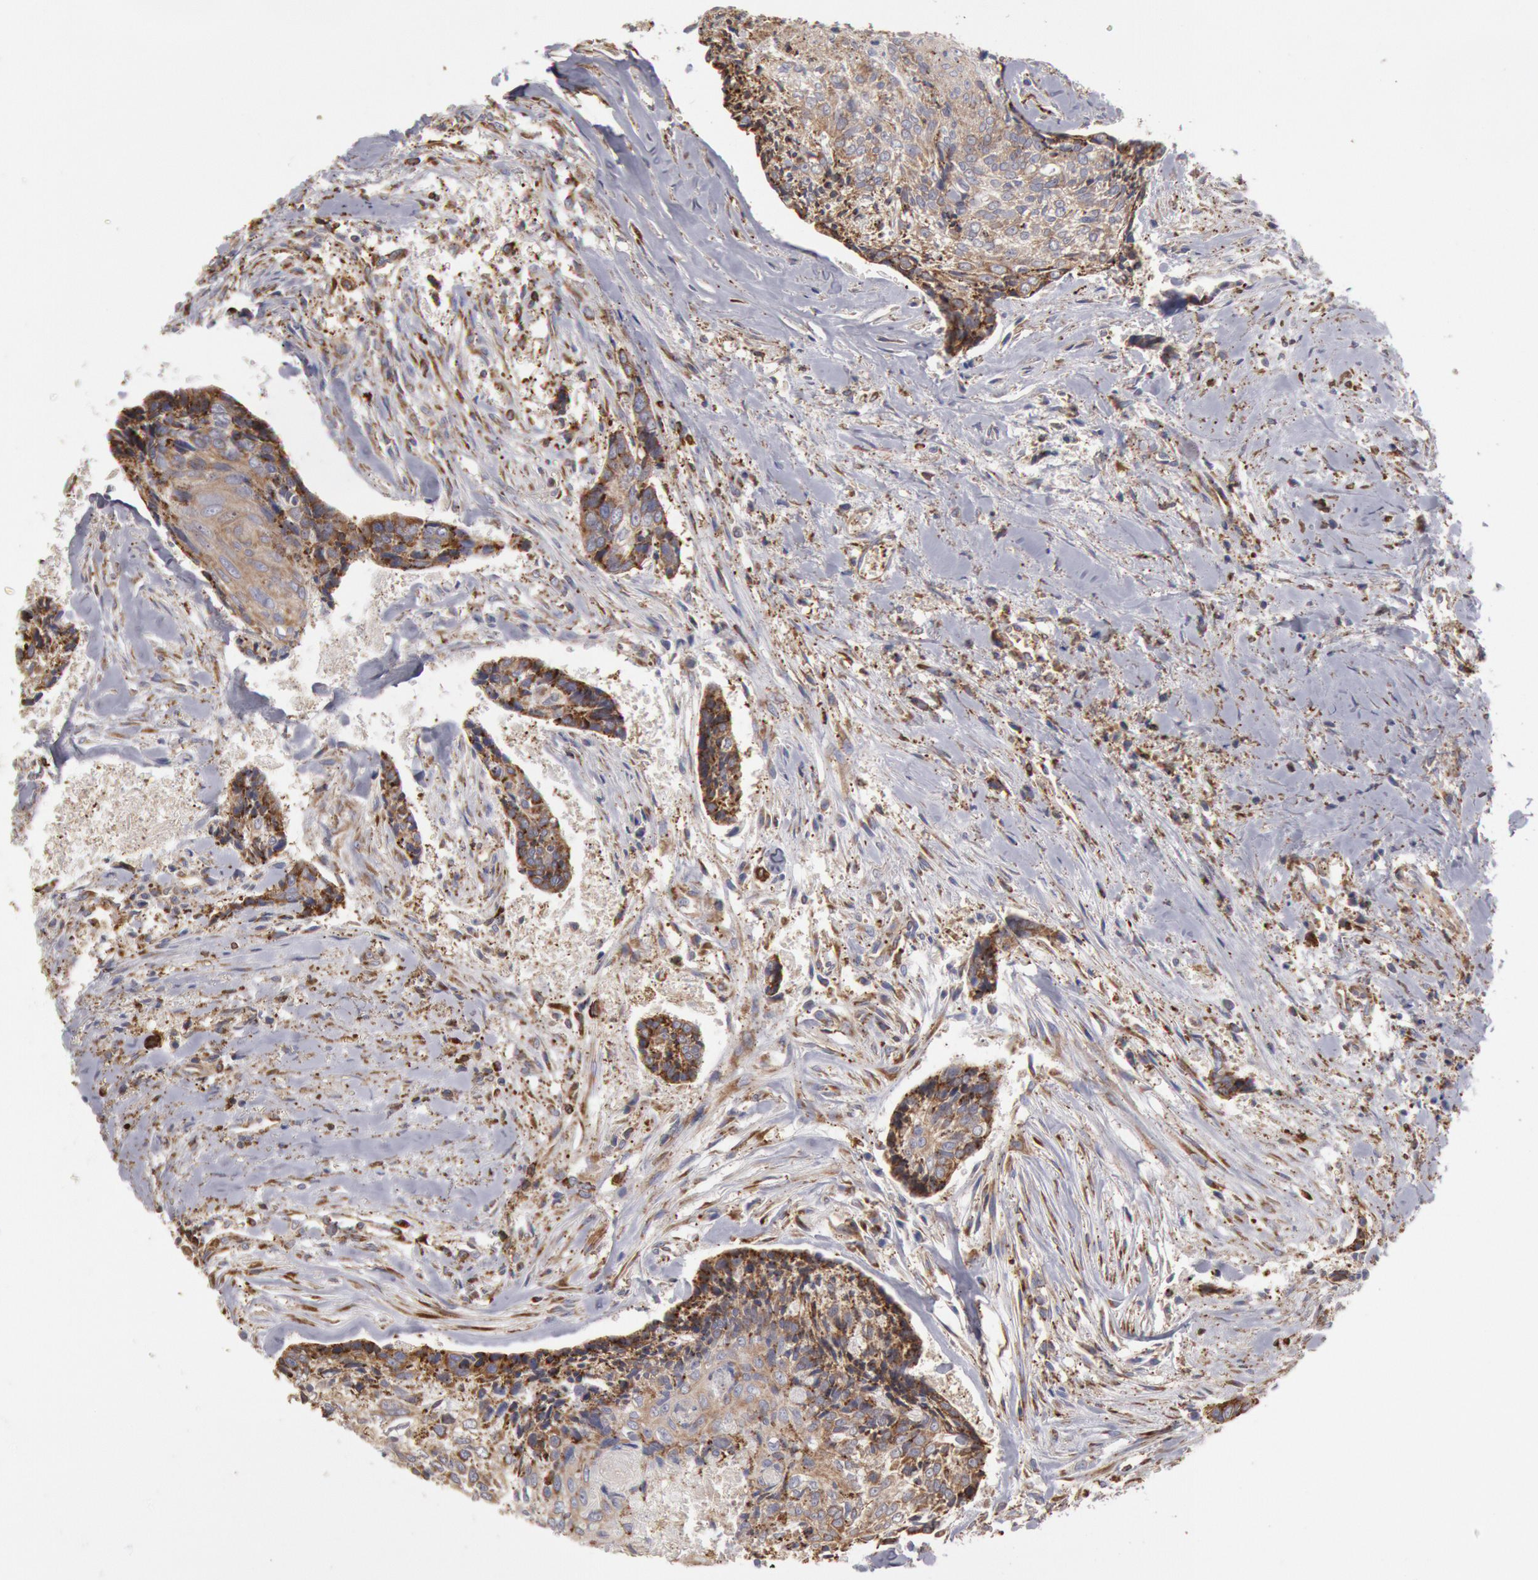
{"staining": {"intensity": "moderate", "quantity": ">75%", "location": "cytoplasmic/membranous"}, "tissue": "head and neck cancer", "cell_type": "Tumor cells", "image_type": "cancer", "snomed": [{"axis": "morphology", "description": "Squamous cell carcinoma, NOS"}, {"axis": "topography", "description": "Salivary gland"}, {"axis": "topography", "description": "Head-Neck"}], "caption": "An image of head and neck cancer (squamous cell carcinoma) stained for a protein reveals moderate cytoplasmic/membranous brown staining in tumor cells.", "gene": "ERP44", "patient": {"sex": "male", "age": 70}}